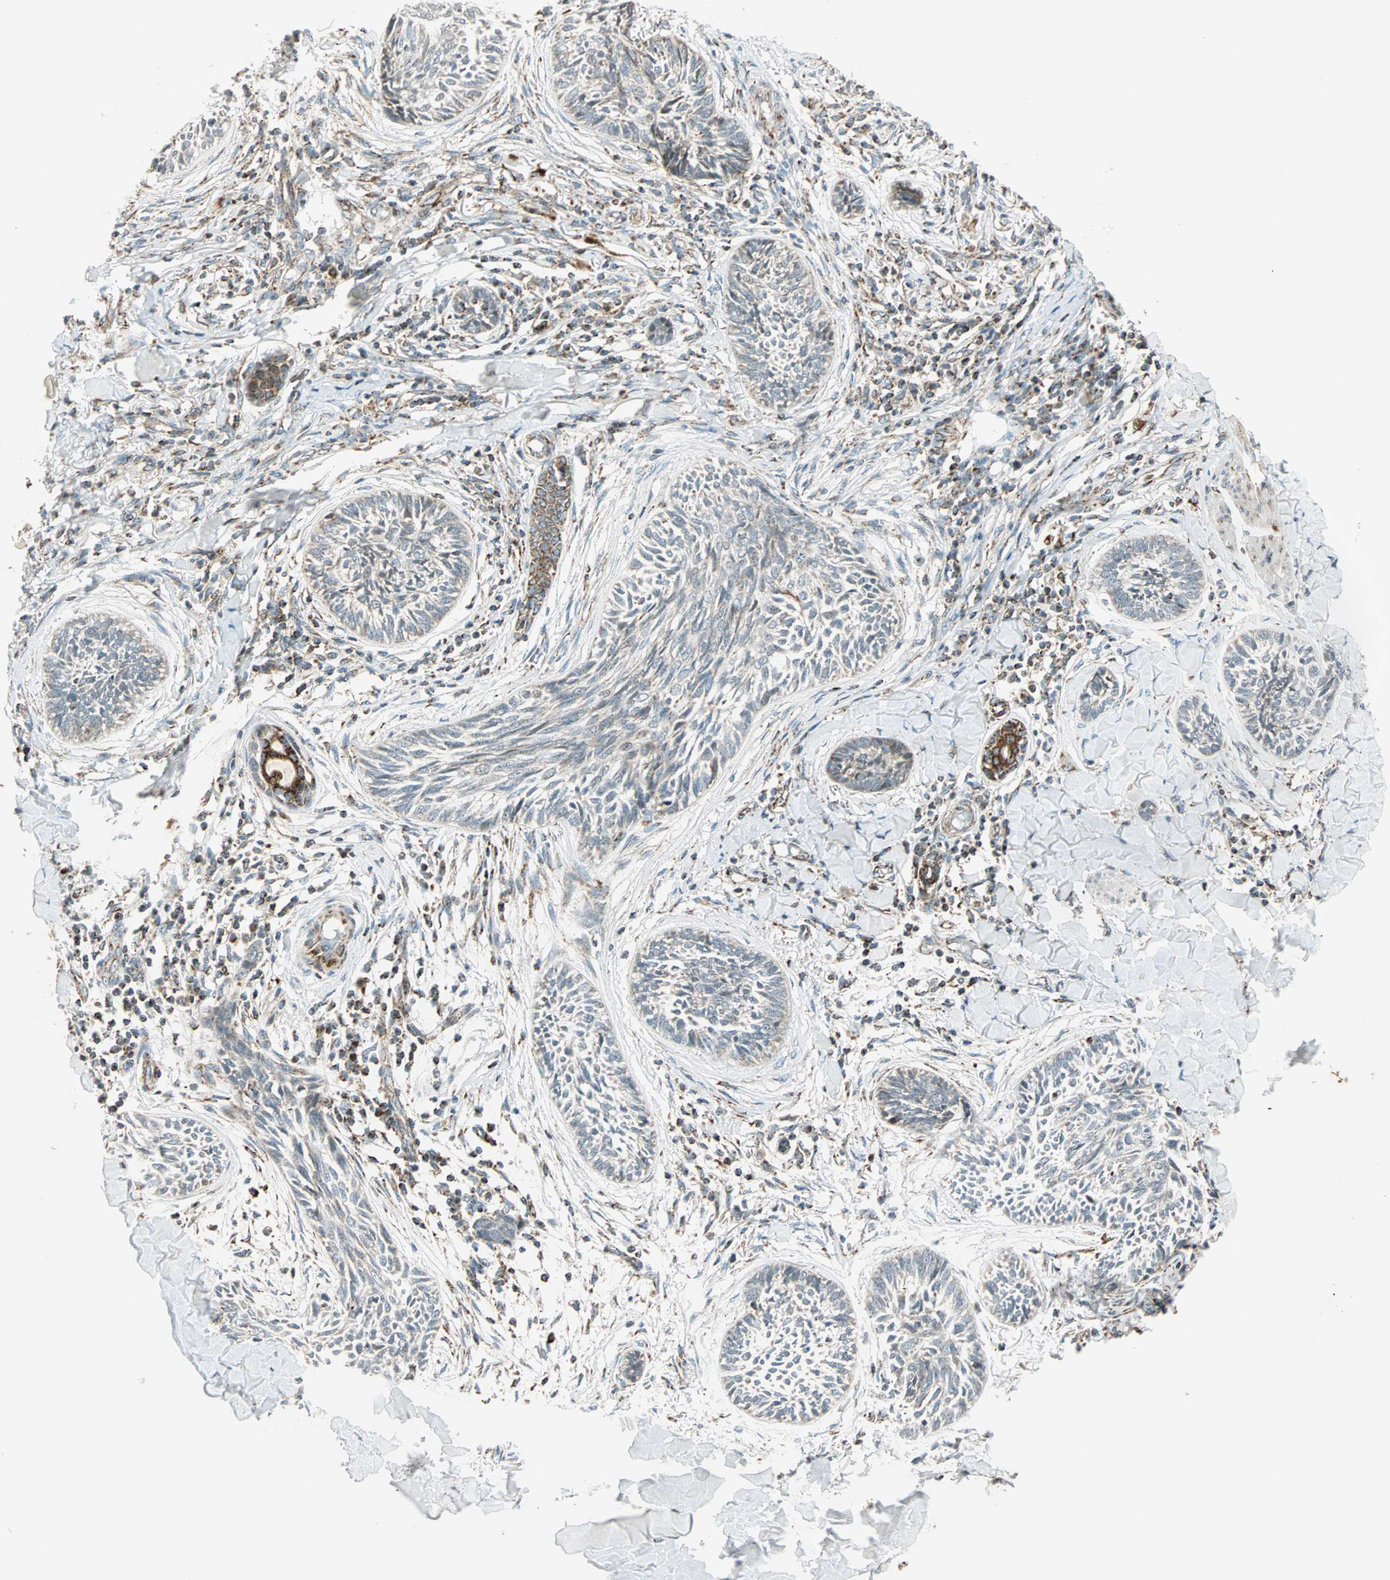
{"staining": {"intensity": "weak", "quantity": "<25%", "location": "cytoplasmic/membranous"}, "tissue": "skin cancer", "cell_type": "Tumor cells", "image_type": "cancer", "snomed": [{"axis": "morphology", "description": "Papilloma, NOS"}, {"axis": "morphology", "description": "Basal cell carcinoma"}, {"axis": "topography", "description": "Skin"}], "caption": "Histopathology image shows no significant protein expression in tumor cells of skin basal cell carcinoma.", "gene": "SPRY4", "patient": {"sex": "male", "age": 87}}